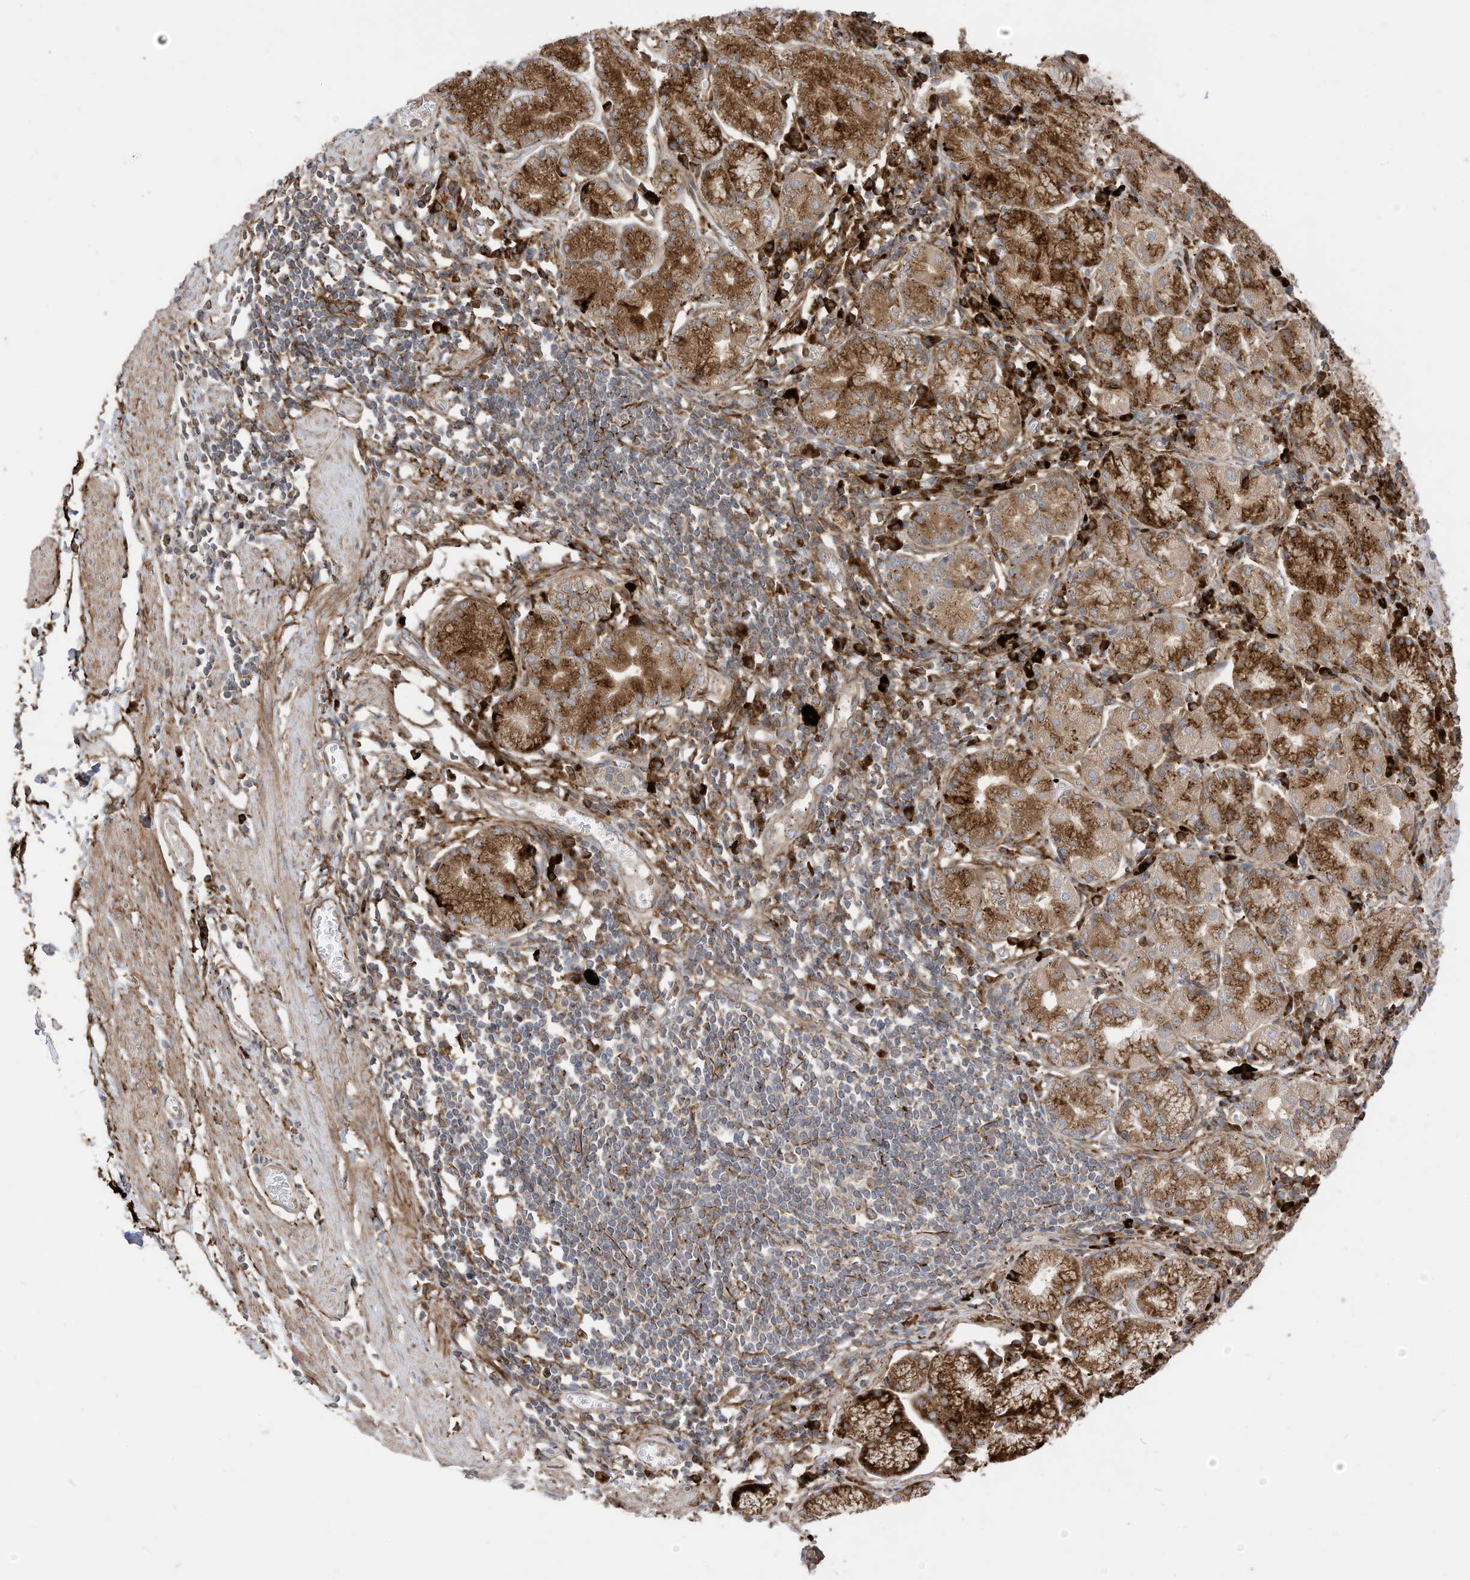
{"staining": {"intensity": "moderate", "quantity": ">75%", "location": "cytoplasmic/membranous"}, "tissue": "stomach", "cell_type": "Glandular cells", "image_type": "normal", "snomed": [{"axis": "morphology", "description": "Normal tissue, NOS"}, {"axis": "topography", "description": "Stomach"}], "caption": "Stomach stained with IHC exhibits moderate cytoplasmic/membranous staining in about >75% of glandular cells.", "gene": "TRNAU1AP", "patient": {"sex": "male", "age": 55}}